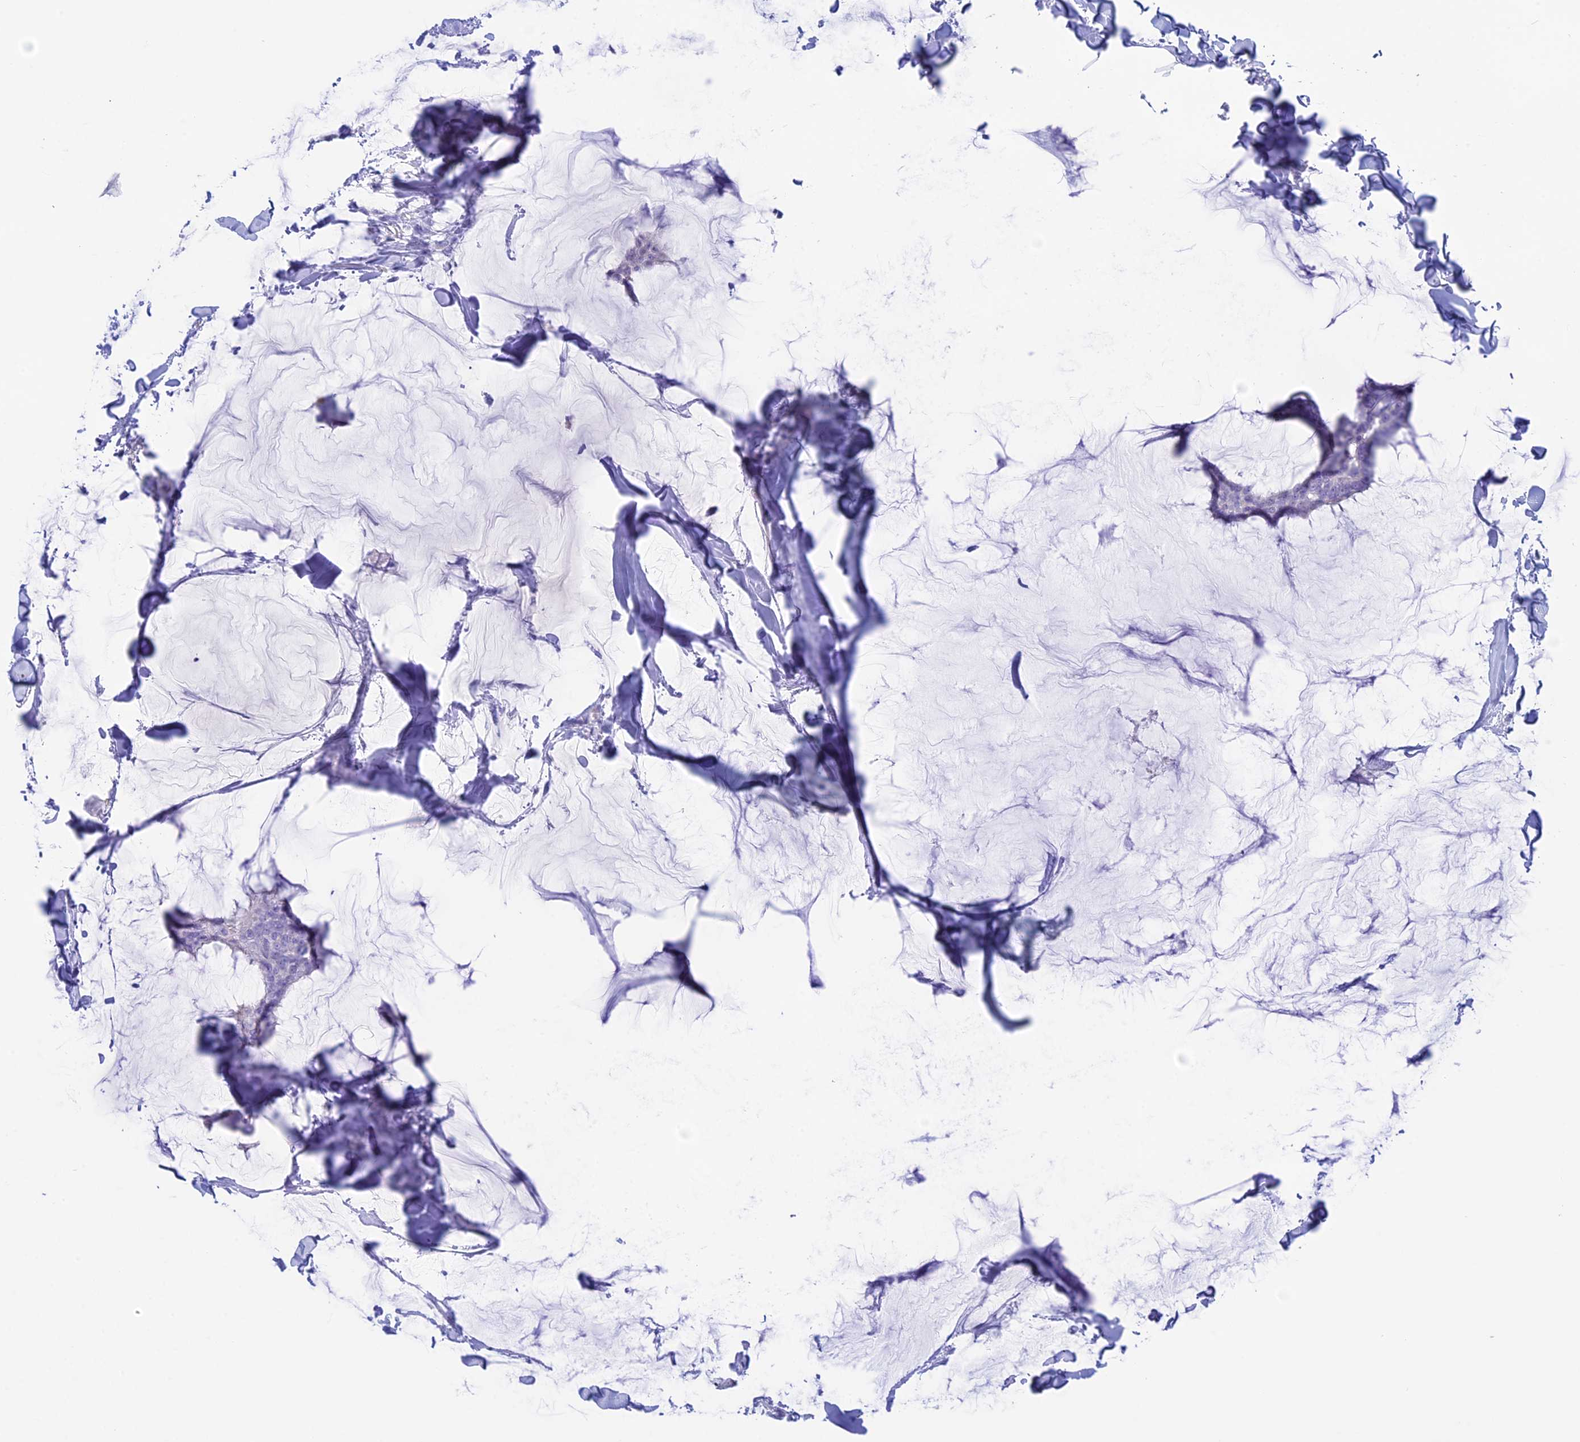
{"staining": {"intensity": "negative", "quantity": "none", "location": "none"}, "tissue": "breast cancer", "cell_type": "Tumor cells", "image_type": "cancer", "snomed": [{"axis": "morphology", "description": "Duct carcinoma"}, {"axis": "topography", "description": "Breast"}], "caption": "The photomicrograph reveals no staining of tumor cells in breast cancer (intraductal carcinoma).", "gene": "RP1", "patient": {"sex": "female", "age": 93}}